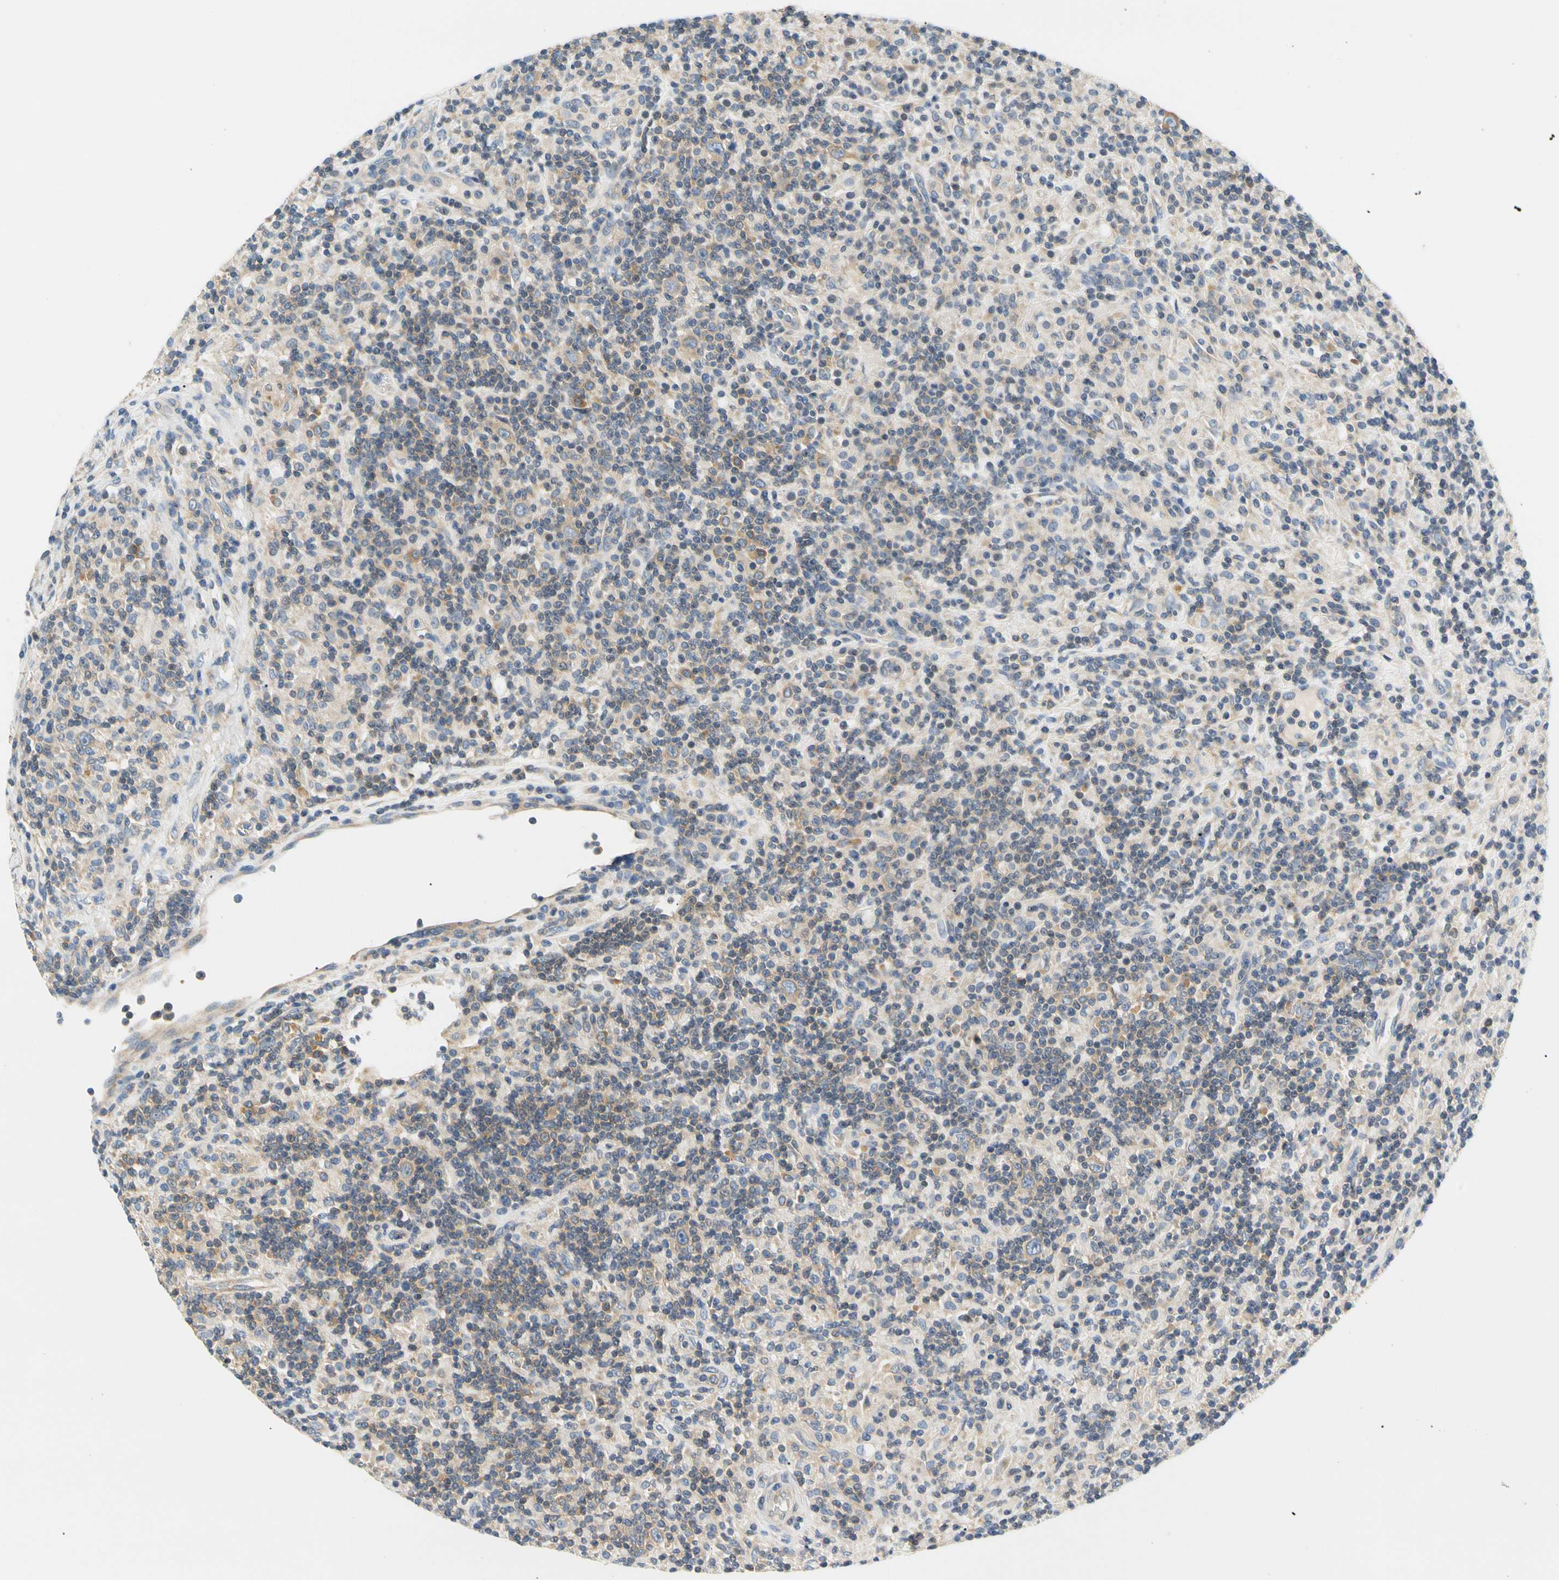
{"staining": {"intensity": "weak", "quantity": ">75%", "location": "cytoplasmic/membranous"}, "tissue": "lymphoma", "cell_type": "Tumor cells", "image_type": "cancer", "snomed": [{"axis": "morphology", "description": "Hodgkin's disease, NOS"}, {"axis": "topography", "description": "Lymph node"}], "caption": "Human Hodgkin's disease stained for a protein (brown) shows weak cytoplasmic/membranous positive positivity in approximately >75% of tumor cells.", "gene": "LRRC47", "patient": {"sex": "male", "age": 70}}